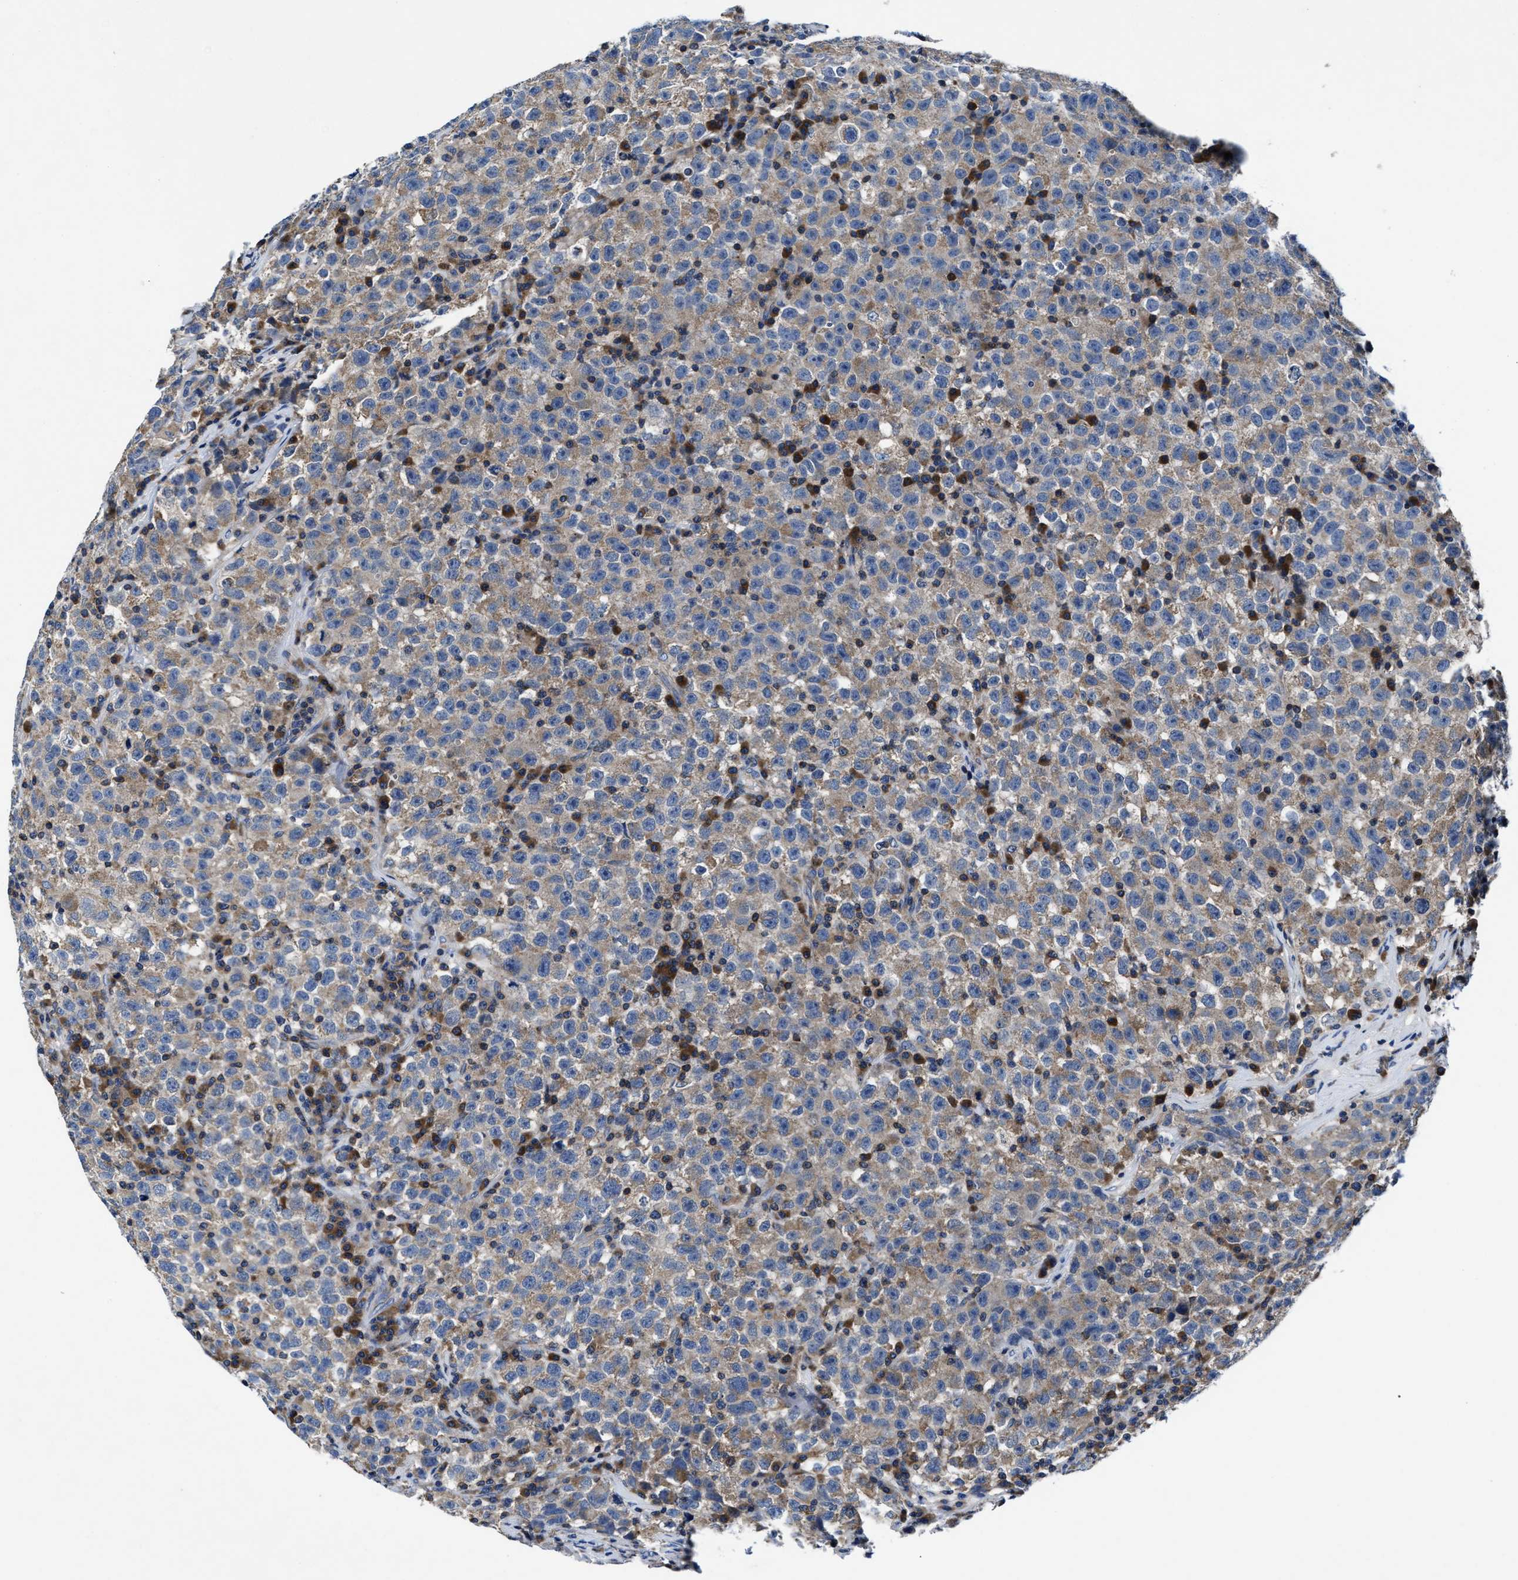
{"staining": {"intensity": "weak", "quantity": "<25%", "location": "cytoplasmic/membranous"}, "tissue": "testis cancer", "cell_type": "Tumor cells", "image_type": "cancer", "snomed": [{"axis": "morphology", "description": "Seminoma, NOS"}, {"axis": "topography", "description": "Testis"}], "caption": "Seminoma (testis) was stained to show a protein in brown. There is no significant positivity in tumor cells.", "gene": "PHLPP1", "patient": {"sex": "male", "age": 22}}